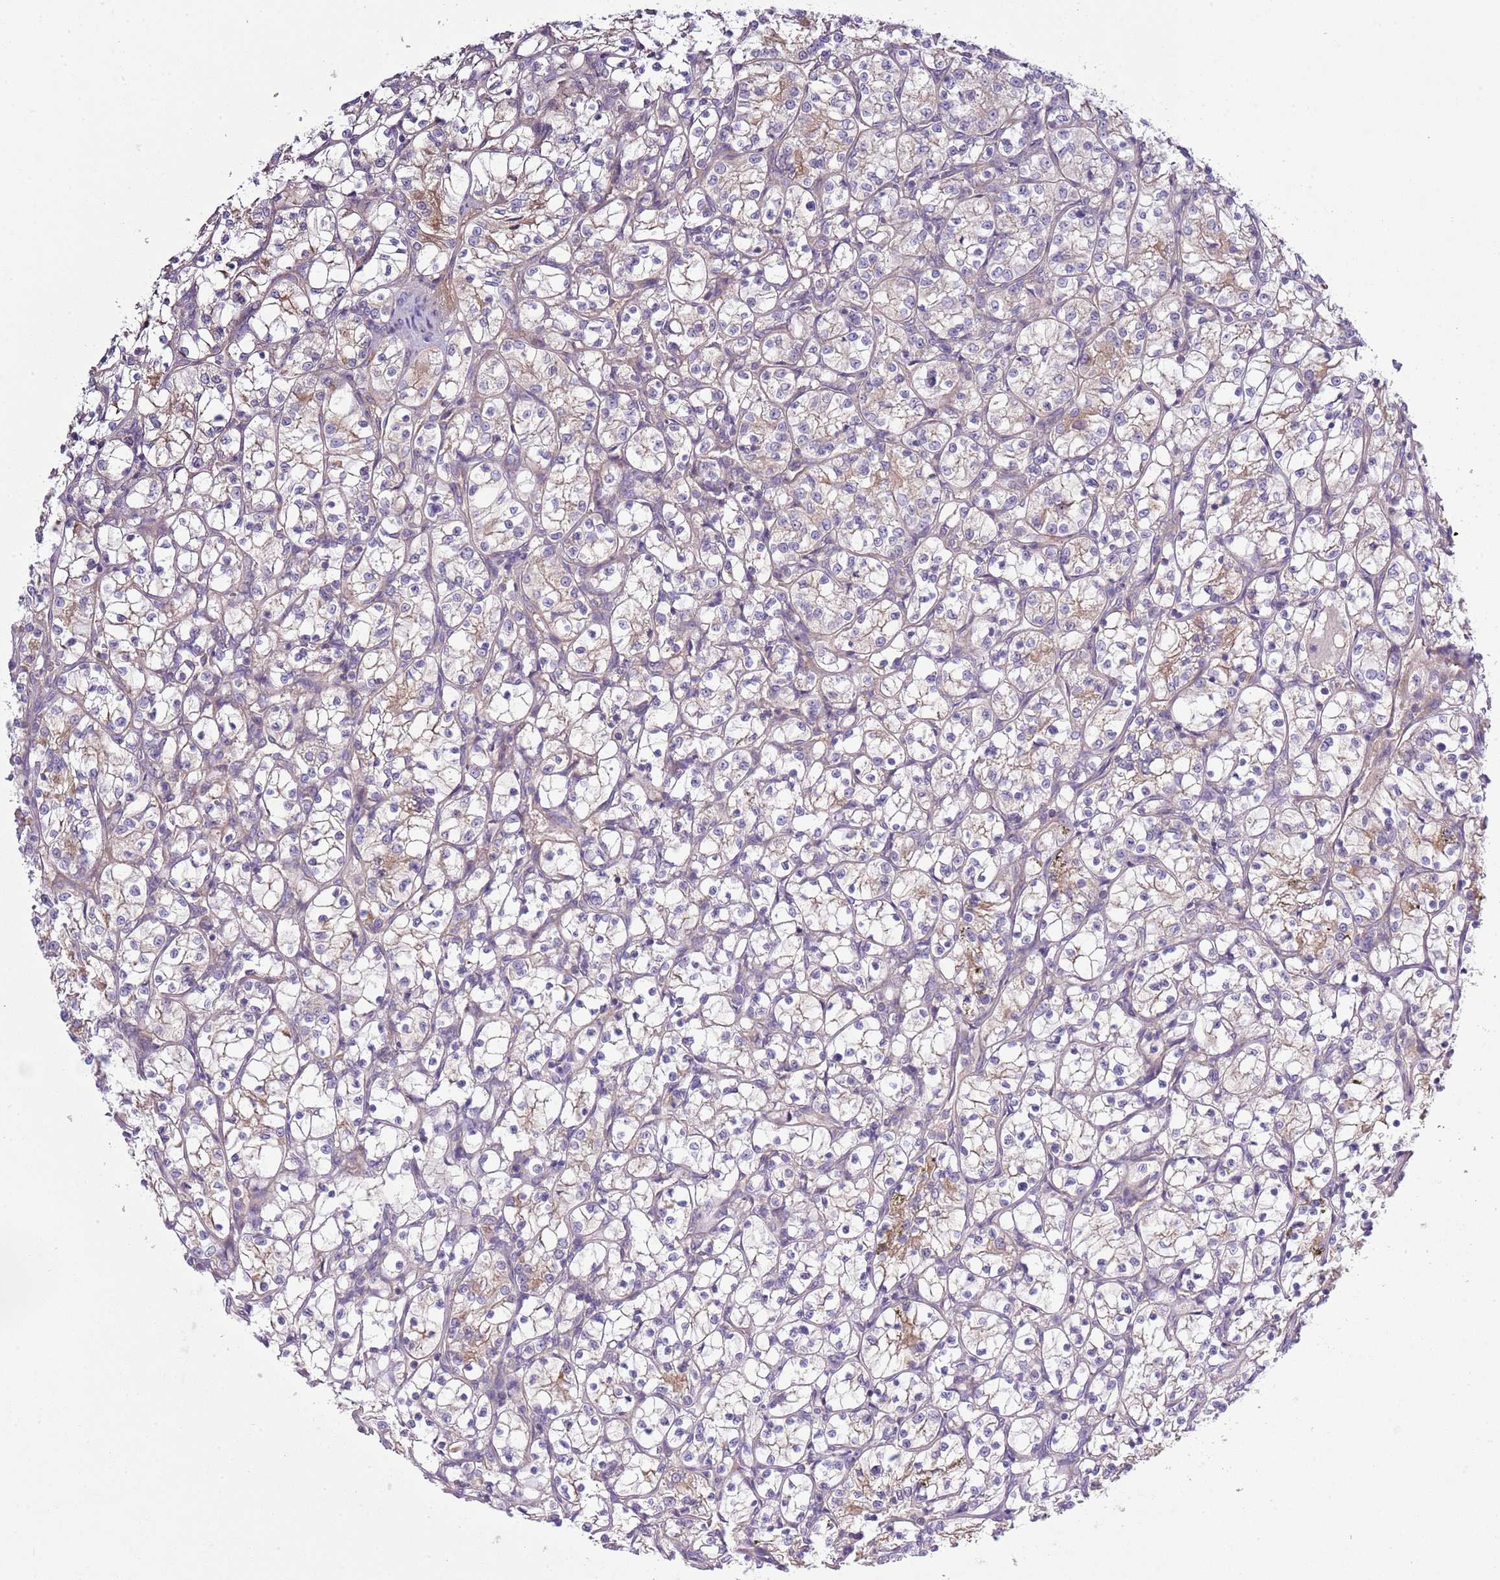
{"staining": {"intensity": "negative", "quantity": "none", "location": "none"}, "tissue": "renal cancer", "cell_type": "Tumor cells", "image_type": "cancer", "snomed": [{"axis": "morphology", "description": "Adenocarcinoma, NOS"}, {"axis": "topography", "description": "Kidney"}], "caption": "Immunohistochemistry (IHC) of human renal cancer (adenocarcinoma) displays no expression in tumor cells. (DAB immunohistochemistry, high magnification).", "gene": "GNL1", "patient": {"sex": "female", "age": 69}}